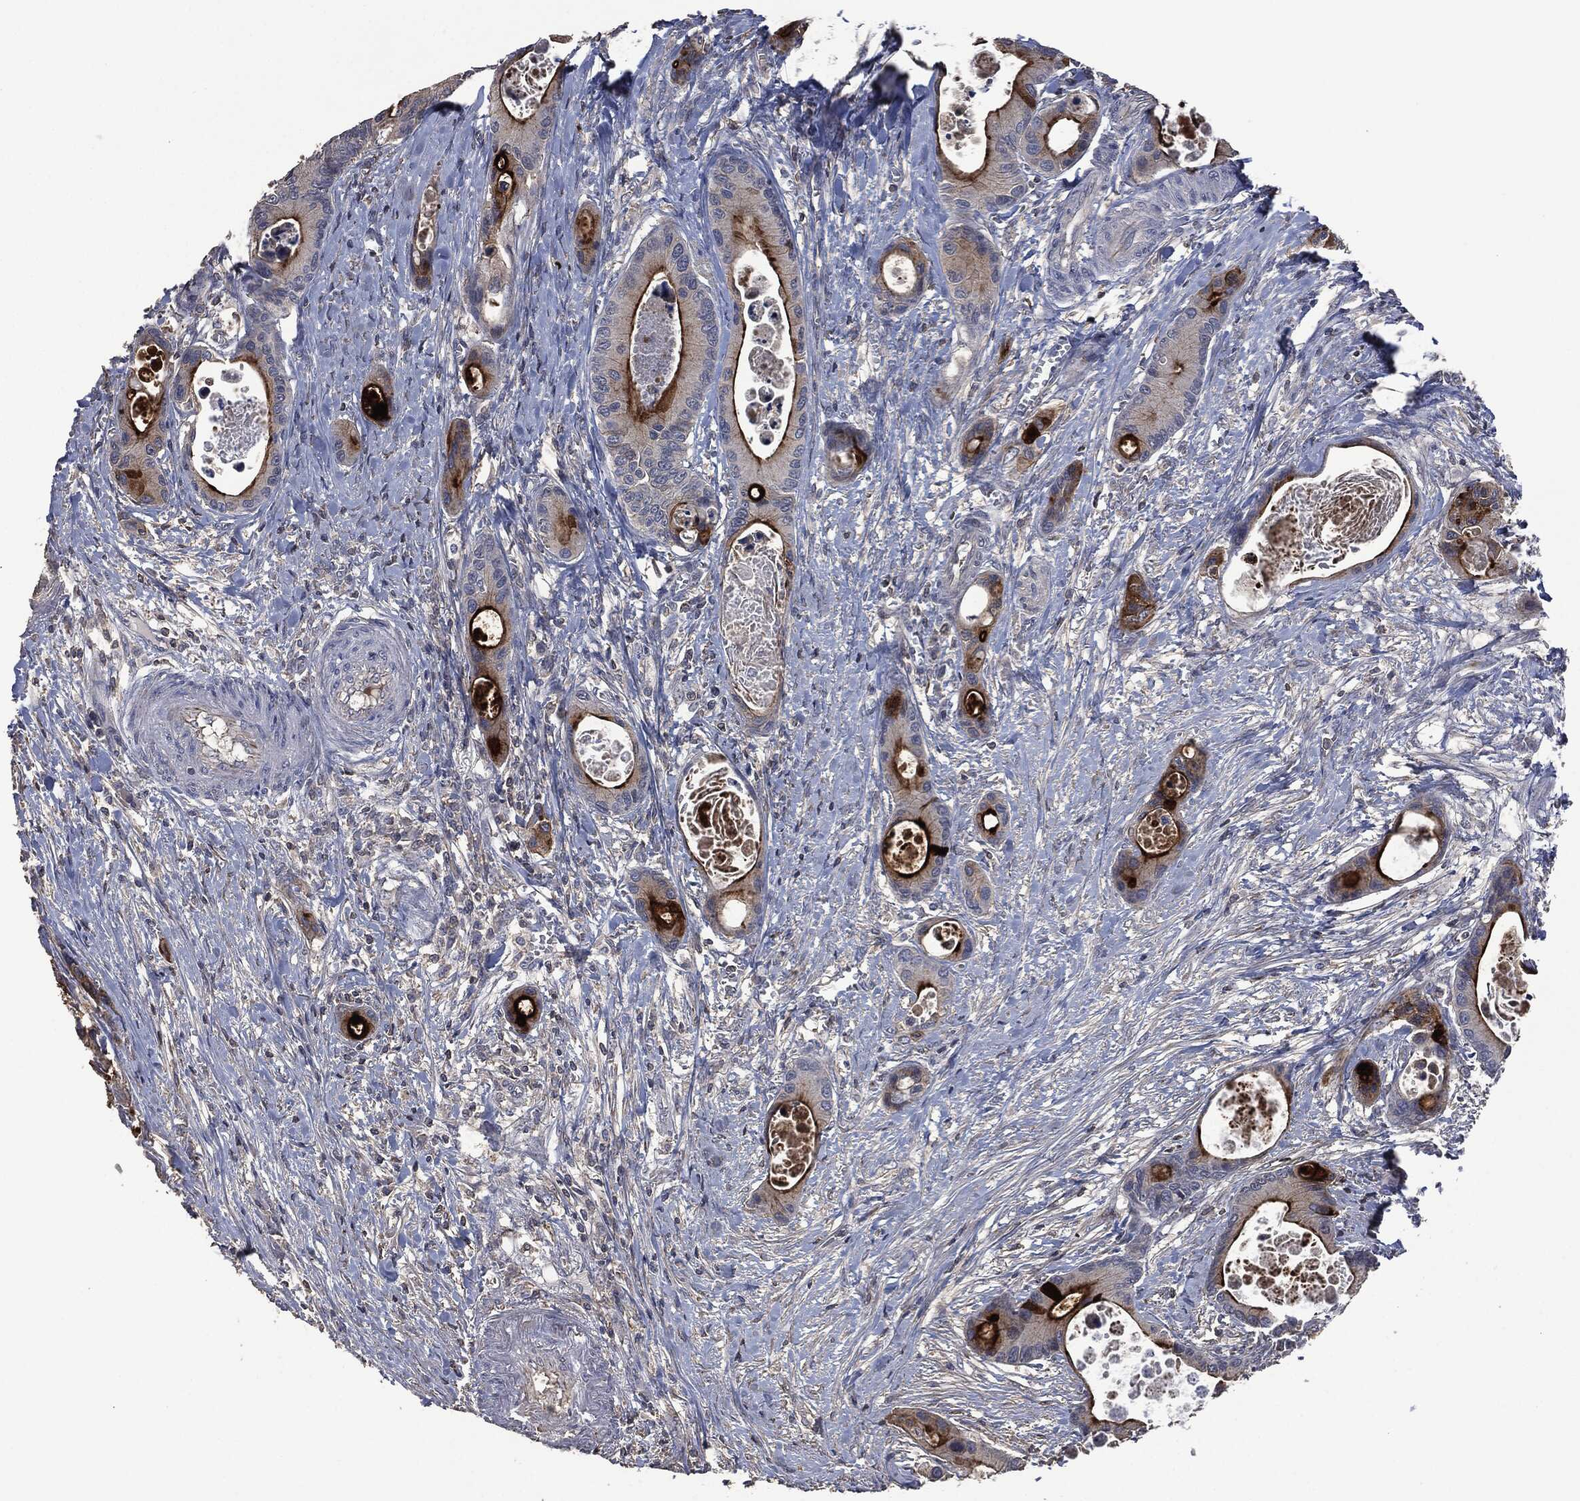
{"staining": {"intensity": "strong", "quantity": "<25%", "location": "cytoplasmic/membranous"}, "tissue": "colorectal cancer", "cell_type": "Tumor cells", "image_type": "cancer", "snomed": [{"axis": "morphology", "description": "Adenocarcinoma, NOS"}, {"axis": "topography", "description": "Colon"}], "caption": "Immunohistochemistry (IHC) of colorectal cancer (adenocarcinoma) reveals medium levels of strong cytoplasmic/membranous positivity in approximately <25% of tumor cells.", "gene": "MSLN", "patient": {"sex": "female", "age": 78}}